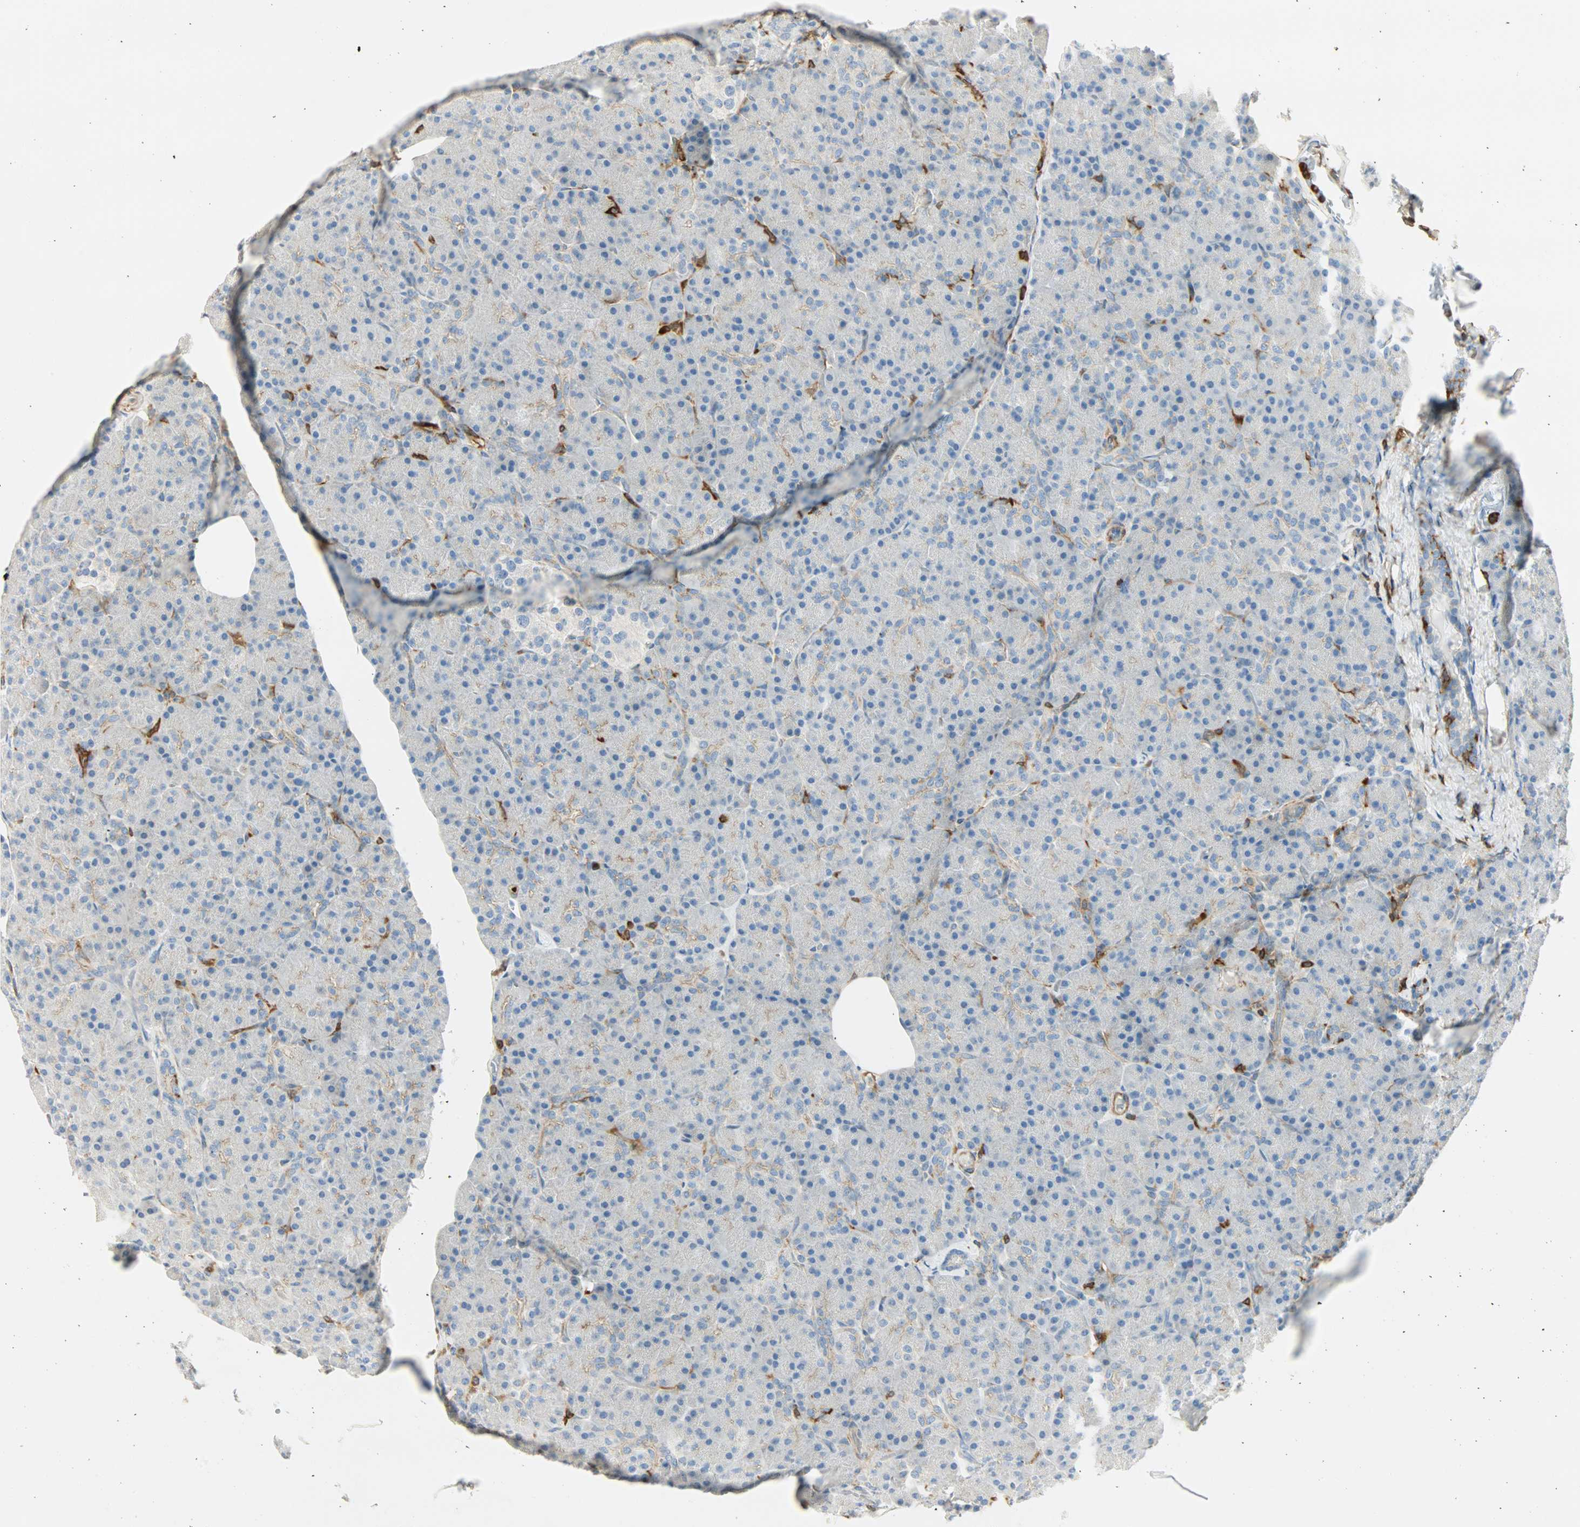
{"staining": {"intensity": "negative", "quantity": "none", "location": "none"}, "tissue": "pancreas", "cell_type": "Exocrine glandular cells", "image_type": "normal", "snomed": [{"axis": "morphology", "description": "Normal tissue, NOS"}, {"axis": "topography", "description": "Pancreas"}], "caption": "DAB (3,3'-diaminobenzidine) immunohistochemical staining of normal human pancreas shows no significant positivity in exocrine glandular cells. Brightfield microscopy of IHC stained with DAB (3,3'-diaminobenzidine) (brown) and hematoxylin (blue), captured at high magnification.", "gene": "FMNL1", "patient": {"sex": "female", "age": 43}}